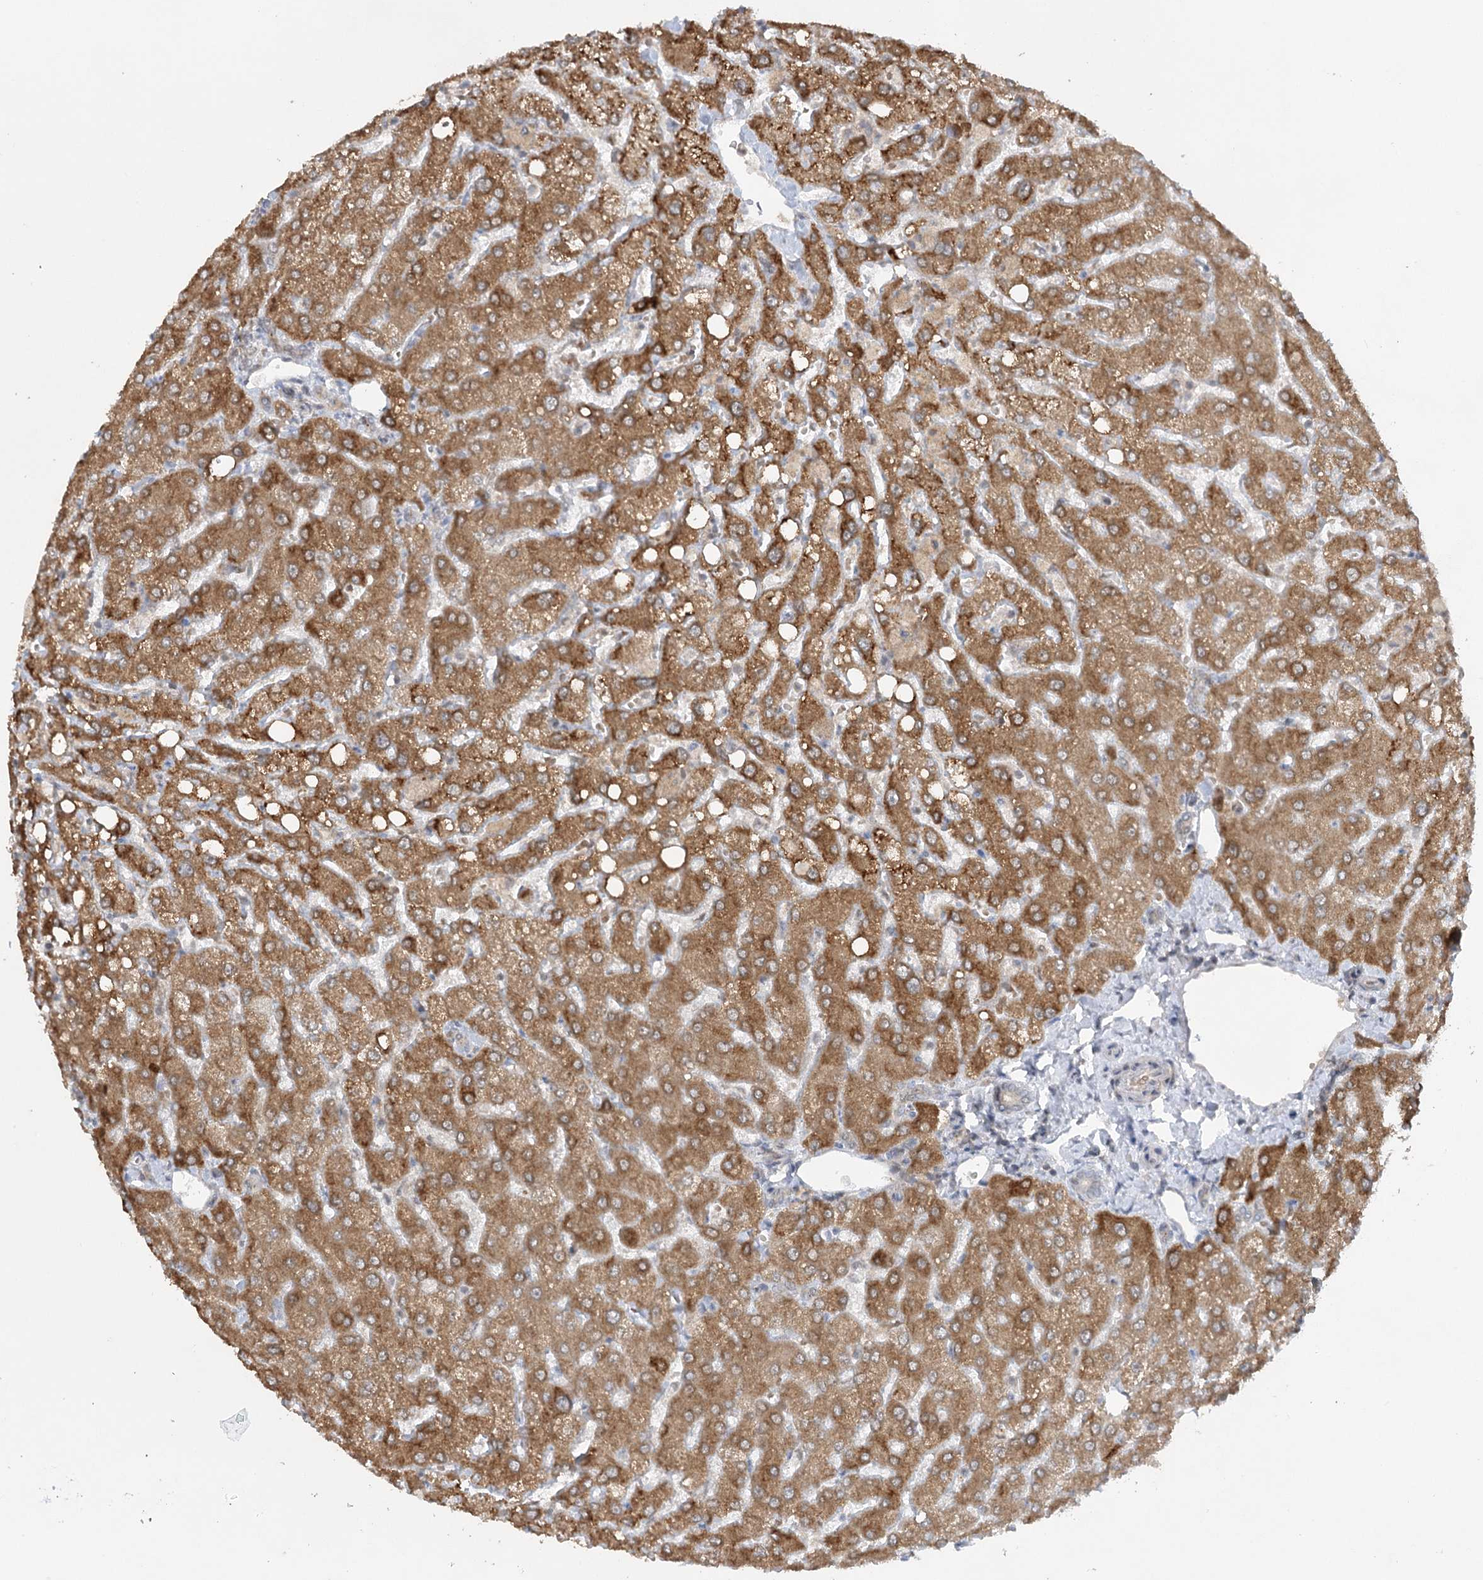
{"staining": {"intensity": "negative", "quantity": "none", "location": "none"}, "tissue": "liver", "cell_type": "Cholangiocytes", "image_type": "normal", "snomed": [{"axis": "morphology", "description": "Normal tissue, NOS"}, {"axis": "topography", "description": "Liver"}], "caption": "There is no significant staining in cholangiocytes of liver. (Immunohistochemistry (ihc), brightfield microscopy, high magnification).", "gene": "TRAF3IP1", "patient": {"sex": "female", "age": 54}}